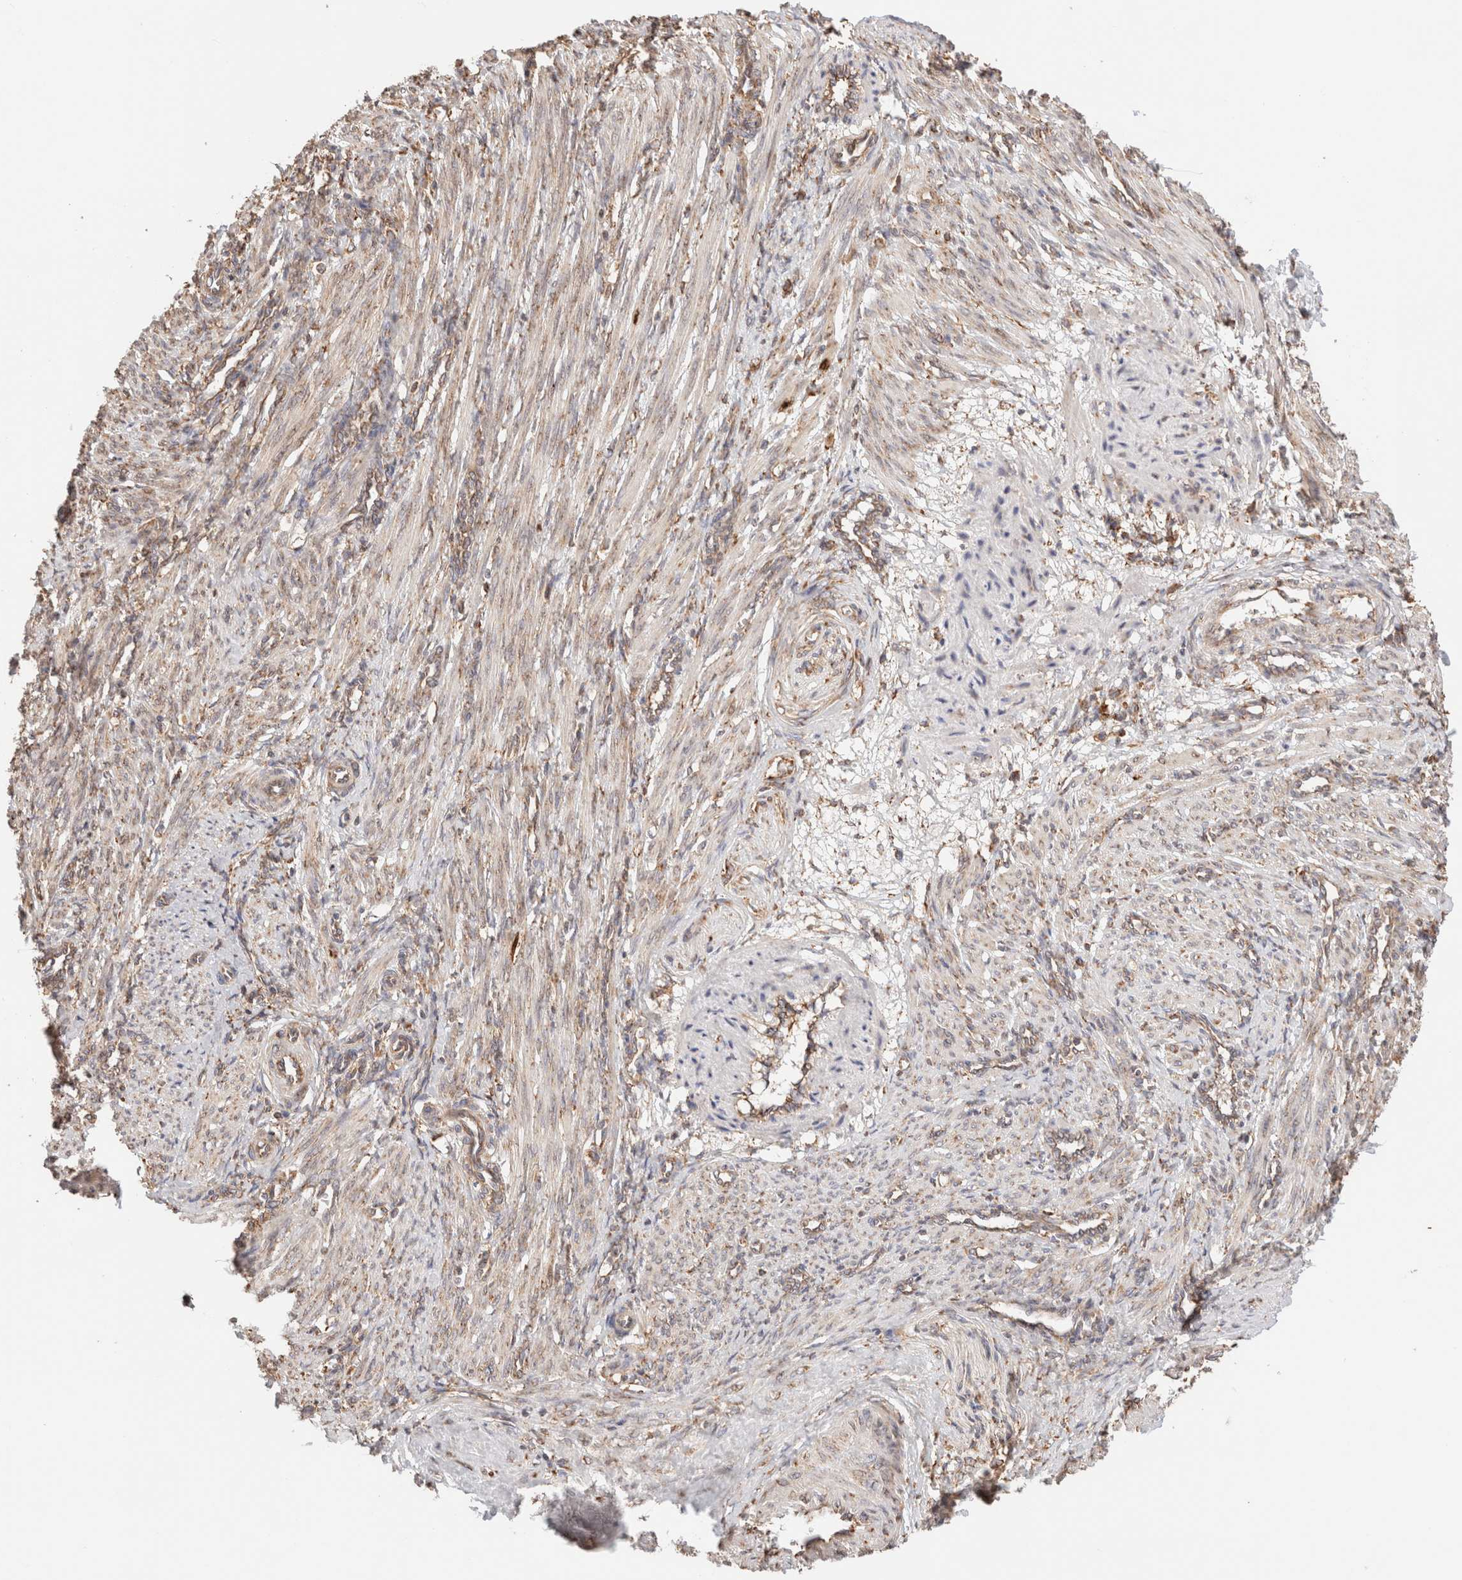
{"staining": {"intensity": "weak", "quantity": ">75%", "location": "cytoplasmic/membranous"}, "tissue": "smooth muscle", "cell_type": "Smooth muscle cells", "image_type": "normal", "snomed": [{"axis": "morphology", "description": "Normal tissue, NOS"}, {"axis": "topography", "description": "Endometrium"}], "caption": "Immunohistochemistry histopathology image of normal smooth muscle: human smooth muscle stained using immunohistochemistry (IHC) exhibits low levels of weak protein expression localized specifically in the cytoplasmic/membranous of smooth muscle cells, appearing as a cytoplasmic/membranous brown color.", "gene": "FER", "patient": {"sex": "female", "age": 33}}